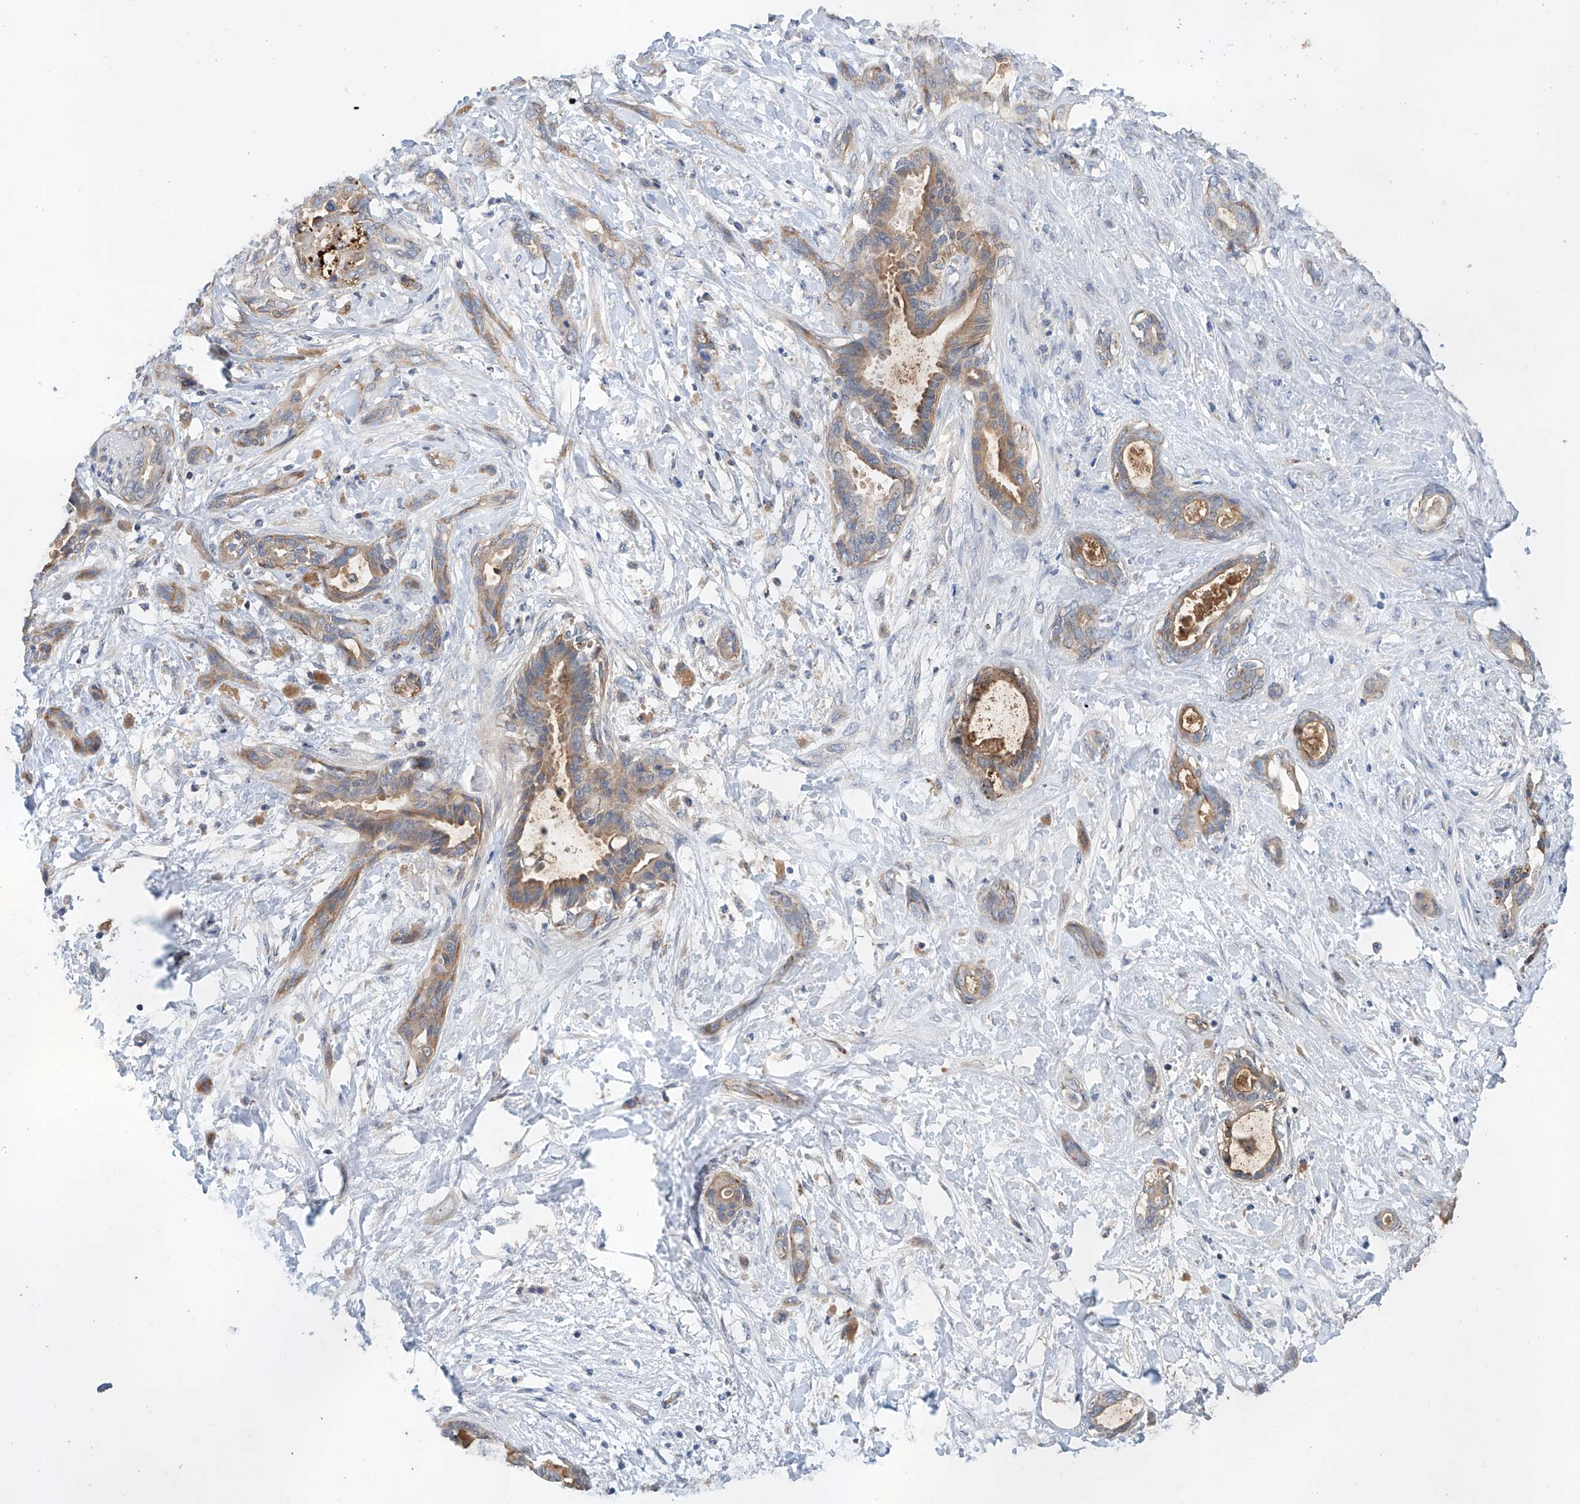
{"staining": {"intensity": "moderate", "quantity": ">75%", "location": "cytoplasmic/membranous"}, "tissue": "pancreatic cancer", "cell_type": "Tumor cells", "image_type": "cancer", "snomed": [{"axis": "morphology", "description": "Normal tissue, NOS"}, {"axis": "morphology", "description": "Adenocarcinoma, NOS"}, {"axis": "topography", "description": "Pancreas"}, {"axis": "topography", "description": "Peripheral nerve tissue"}], "caption": "IHC of pancreatic cancer reveals medium levels of moderate cytoplasmic/membranous positivity in about >75% of tumor cells.", "gene": "GPC4", "patient": {"sex": "female", "age": 63}}